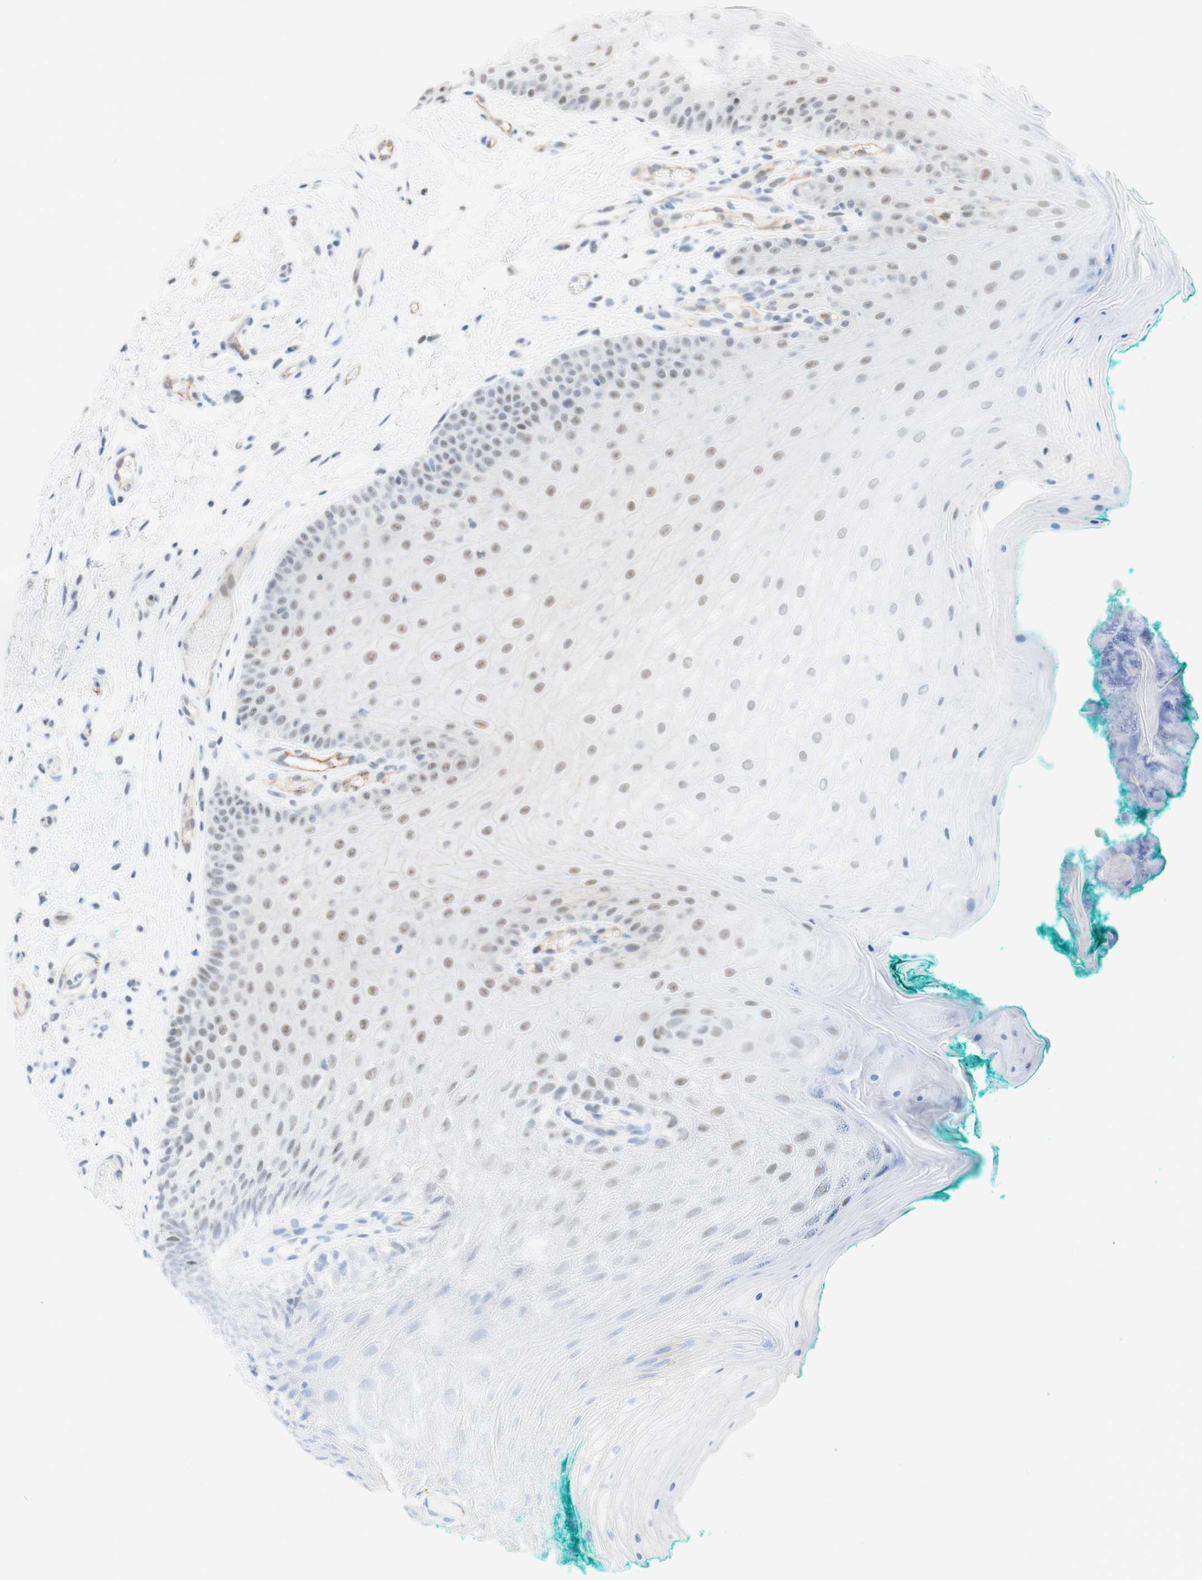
{"staining": {"intensity": "negative", "quantity": "none", "location": "none"}, "tissue": "oral mucosa", "cell_type": "Squamous epithelial cells", "image_type": "normal", "snomed": [{"axis": "morphology", "description": "Normal tissue, NOS"}, {"axis": "topography", "description": "Skeletal muscle"}, {"axis": "topography", "description": "Oral tissue"}], "caption": "Human oral mucosa stained for a protein using IHC exhibits no expression in squamous epithelial cells.", "gene": "SAP18", "patient": {"sex": "male", "age": 58}}